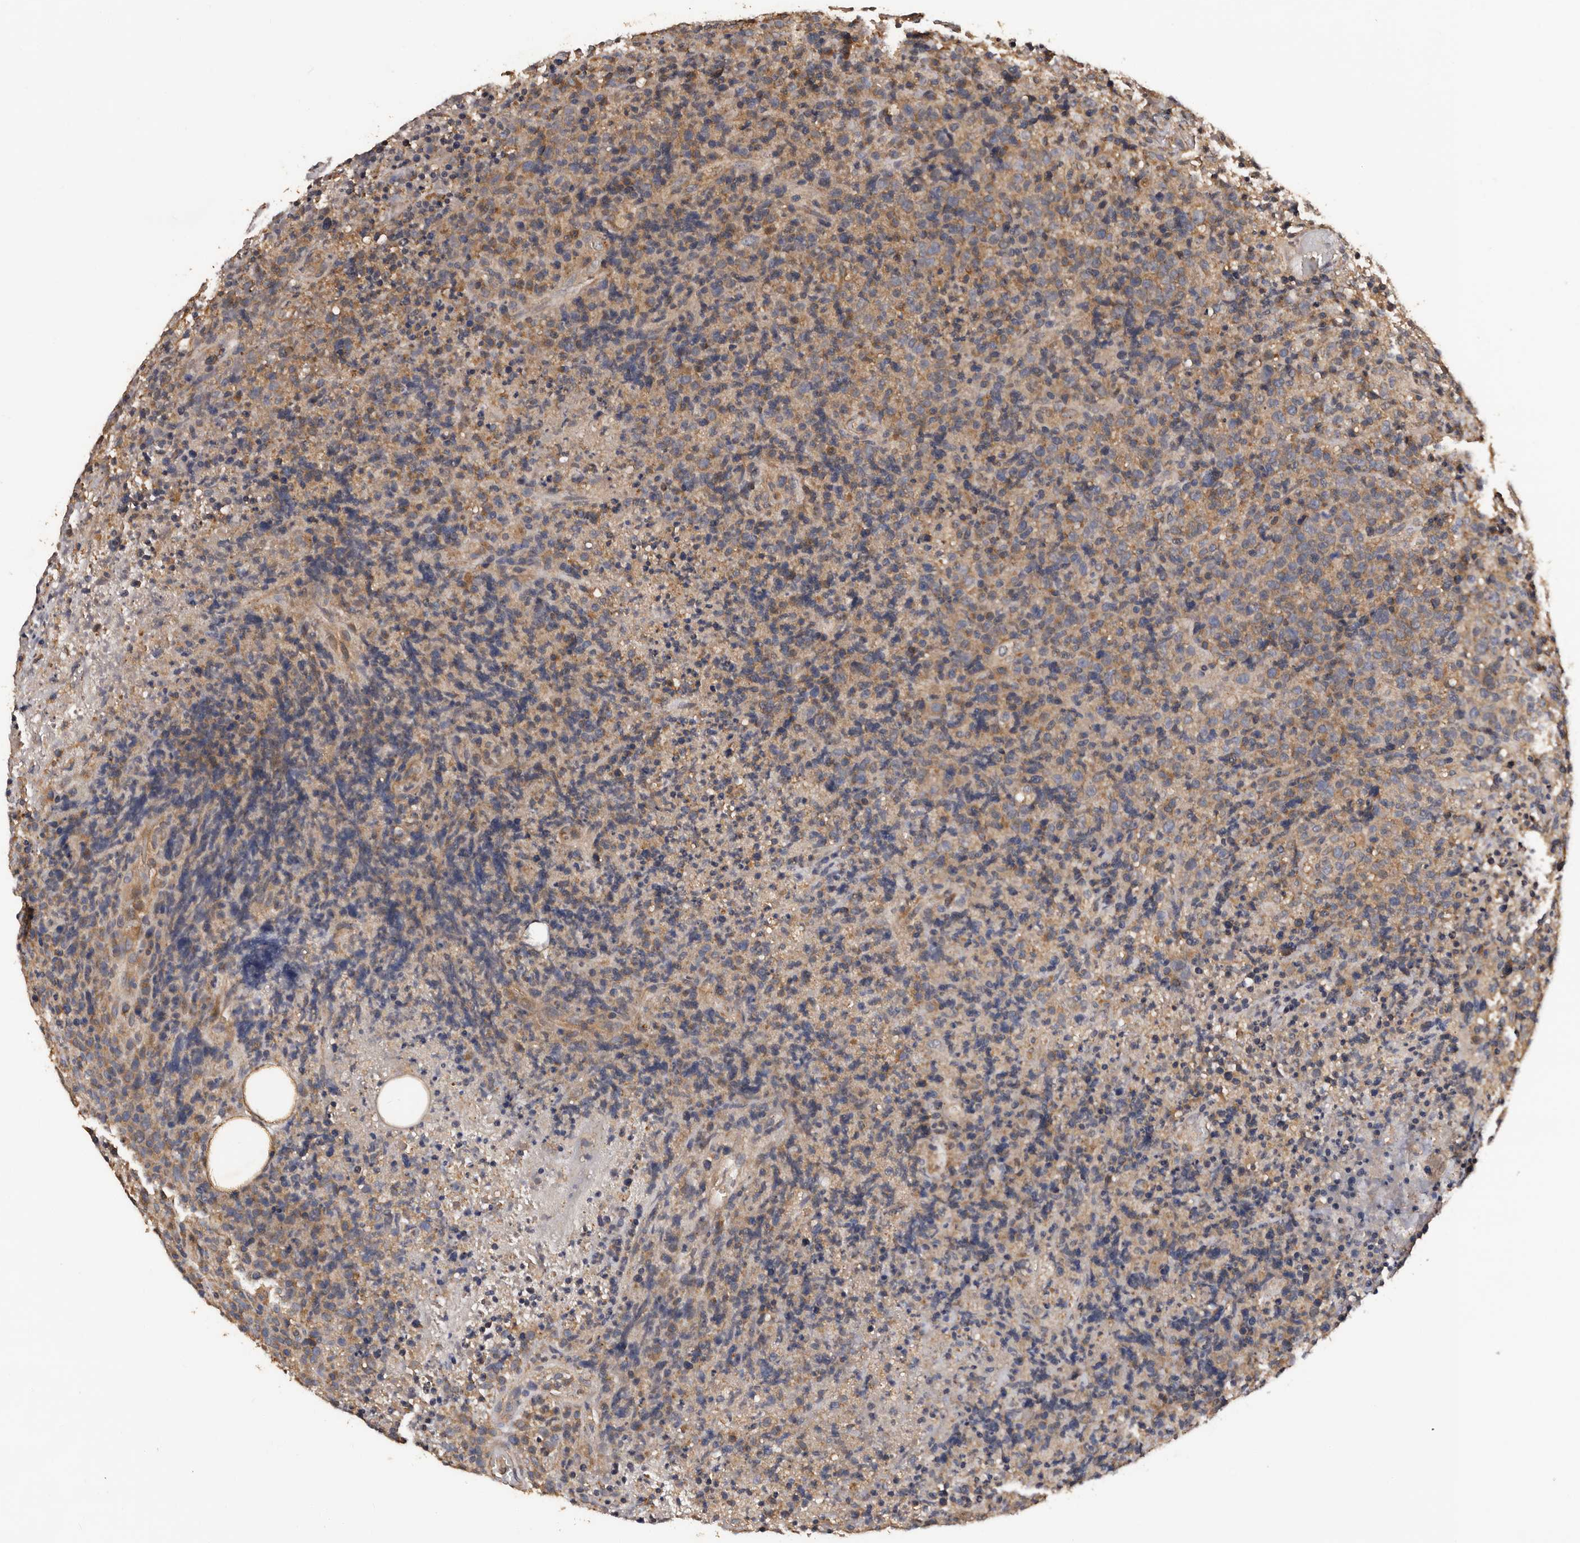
{"staining": {"intensity": "weak", "quantity": "25%-75%", "location": "cytoplasmic/membranous"}, "tissue": "lymphoma", "cell_type": "Tumor cells", "image_type": "cancer", "snomed": [{"axis": "morphology", "description": "Malignant lymphoma, non-Hodgkin's type, High grade"}, {"axis": "topography", "description": "Lymph node"}], "caption": "Brown immunohistochemical staining in human malignant lymphoma, non-Hodgkin's type (high-grade) exhibits weak cytoplasmic/membranous positivity in about 25%-75% of tumor cells.", "gene": "ADCK5", "patient": {"sex": "male", "age": 13}}